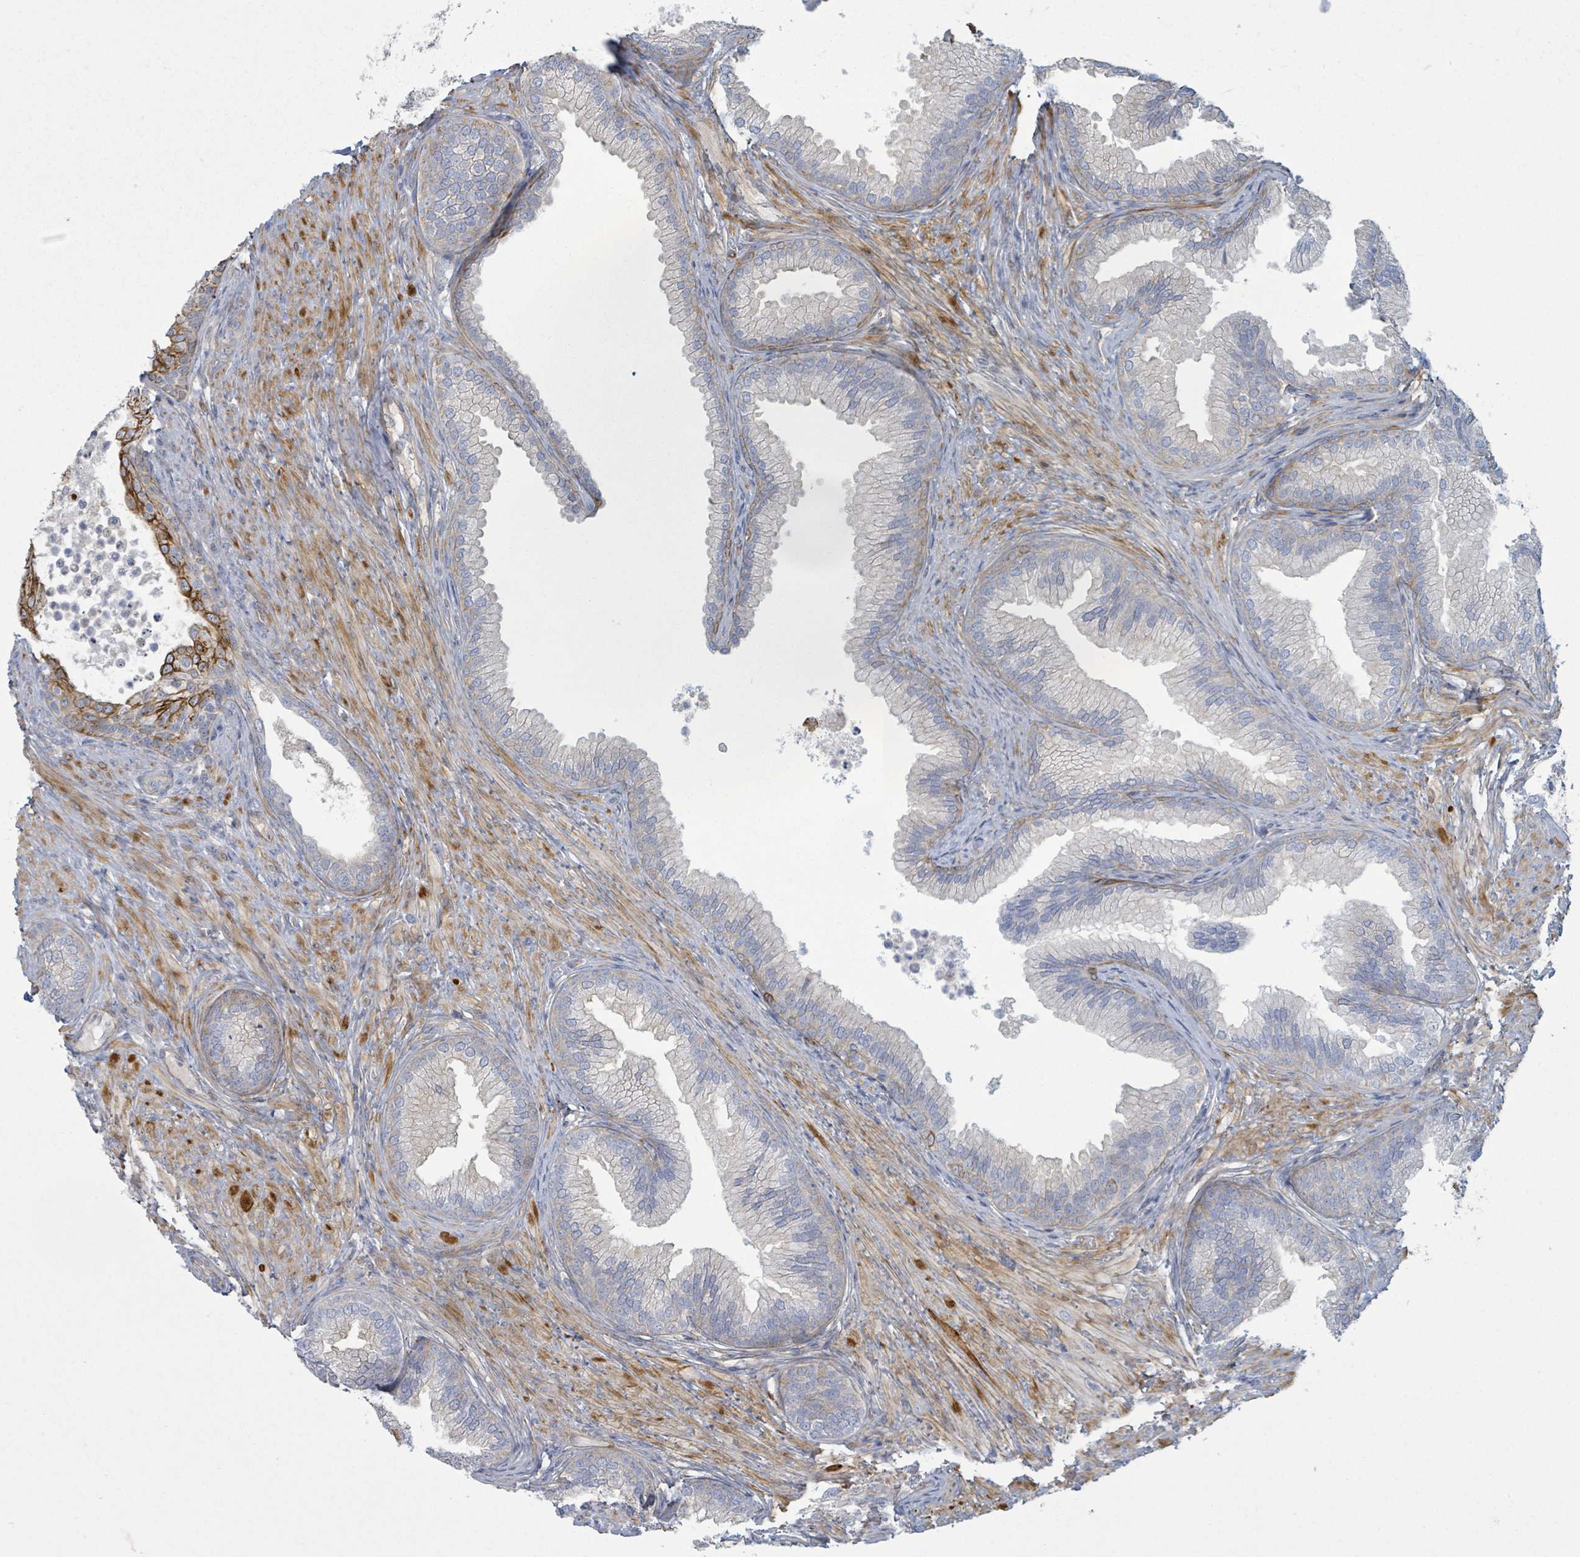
{"staining": {"intensity": "strong", "quantity": "<25%", "location": "cytoplasmic/membranous"}, "tissue": "prostate", "cell_type": "Glandular cells", "image_type": "normal", "snomed": [{"axis": "morphology", "description": "Normal tissue, NOS"}, {"axis": "topography", "description": "Prostate"}], "caption": "A medium amount of strong cytoplasmic/membranous positivity is present in approximately <25% of glandular cells in normal prostate.", "gene": "COL13A1", "patient": {"sex": "male", "age": 76}}